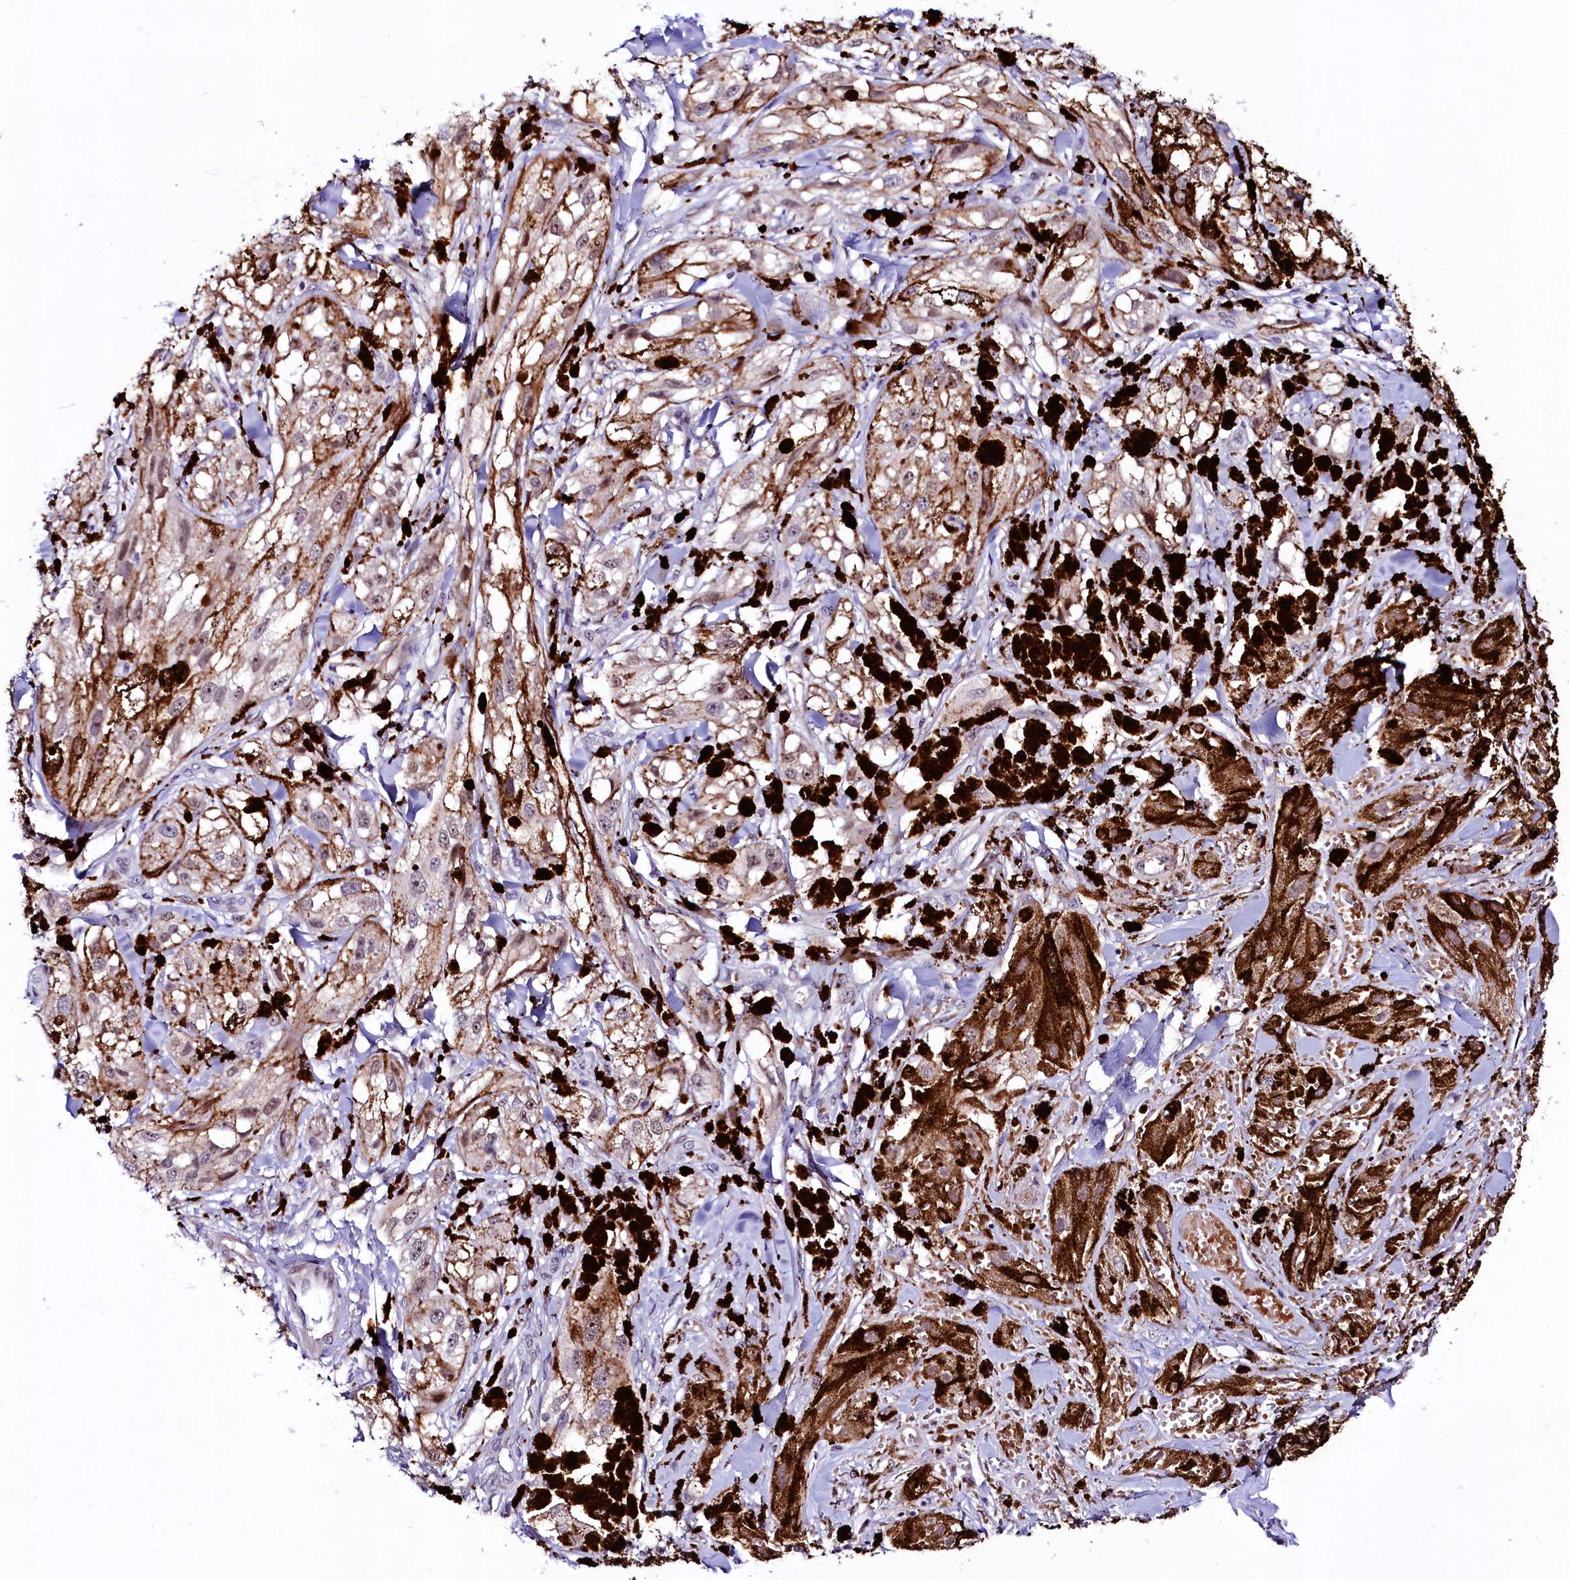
{"staining": {"intensity": "moderate", "quantity": ">75%", "location": "cytoplasmic/membranous"}, "tissue": "melanoma", "cell_type": "Tumor cells", "image_type": "cancer", "snomed": [{"axis": "morphology", "description": "Malignant melanoma, NOS"}, {"axis": "topography", "description": "Skin"}], "caption": "Immunohistochemical staining of human malignant melanoma demonstrates moderate cytoplasmic/membranous protein expression in about >75% of tumor cells. (brown staining indicates protein expression, while blue staining denotes nuclei).", "gene": "LEUTX", "patient": {"sex": "male", "age": 88}}